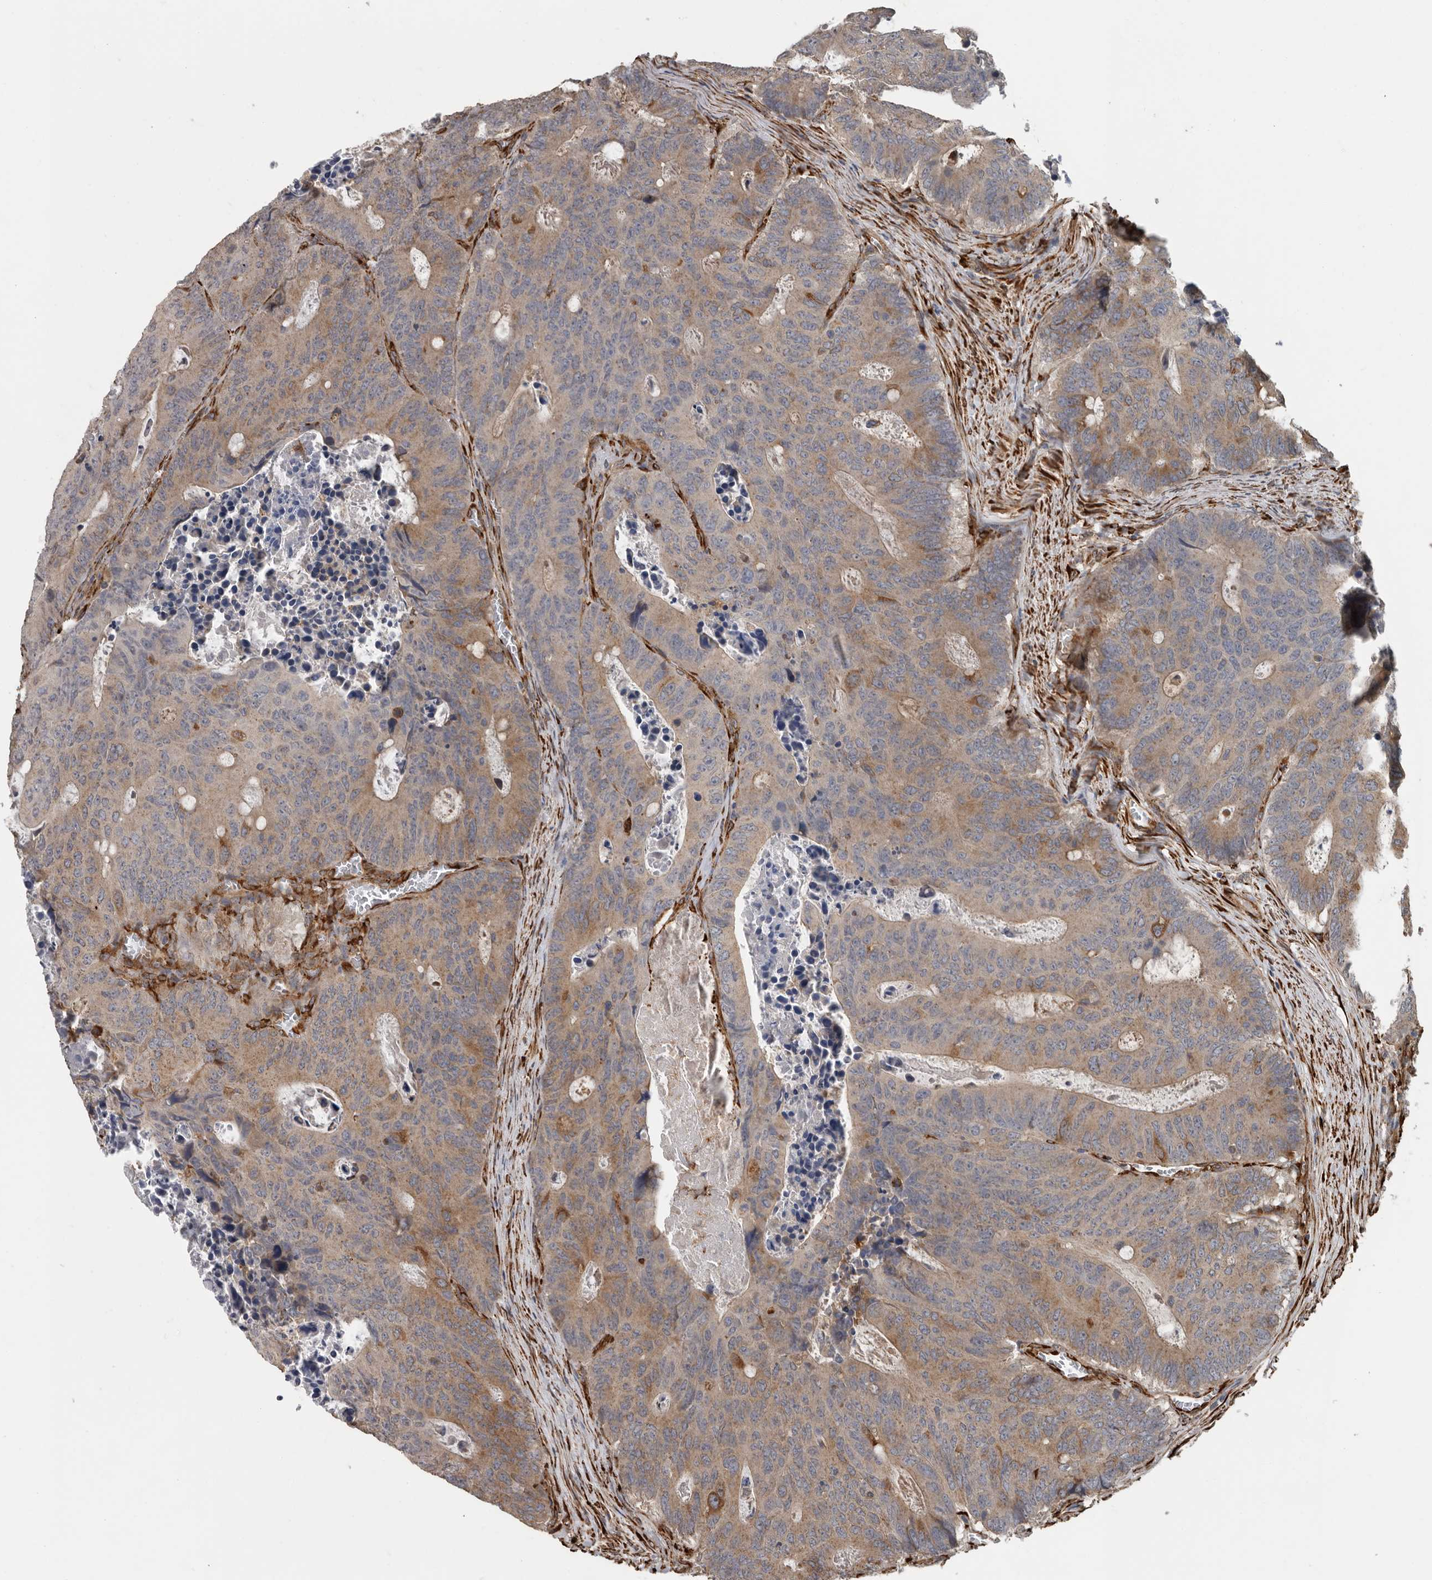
{"staining": {"intensity": "weak", "quantity": ">75%", "location": "cytoplasmic/membranous"}, "tissue": "colorectal cancer", "cell_type": "Tumor cells", "image_type": "cancer", "snomed": [{"axis": "morphology", "description": "Adenocarcinoma, NOS"}, {"axis": "topography", "description": "Colon"}], "caption": "Colorectal cancer stained with a protein marker shows weak staining in tumor cells.", "gene": "CEP350", "patient": {"sex": "male", "age": 87}}